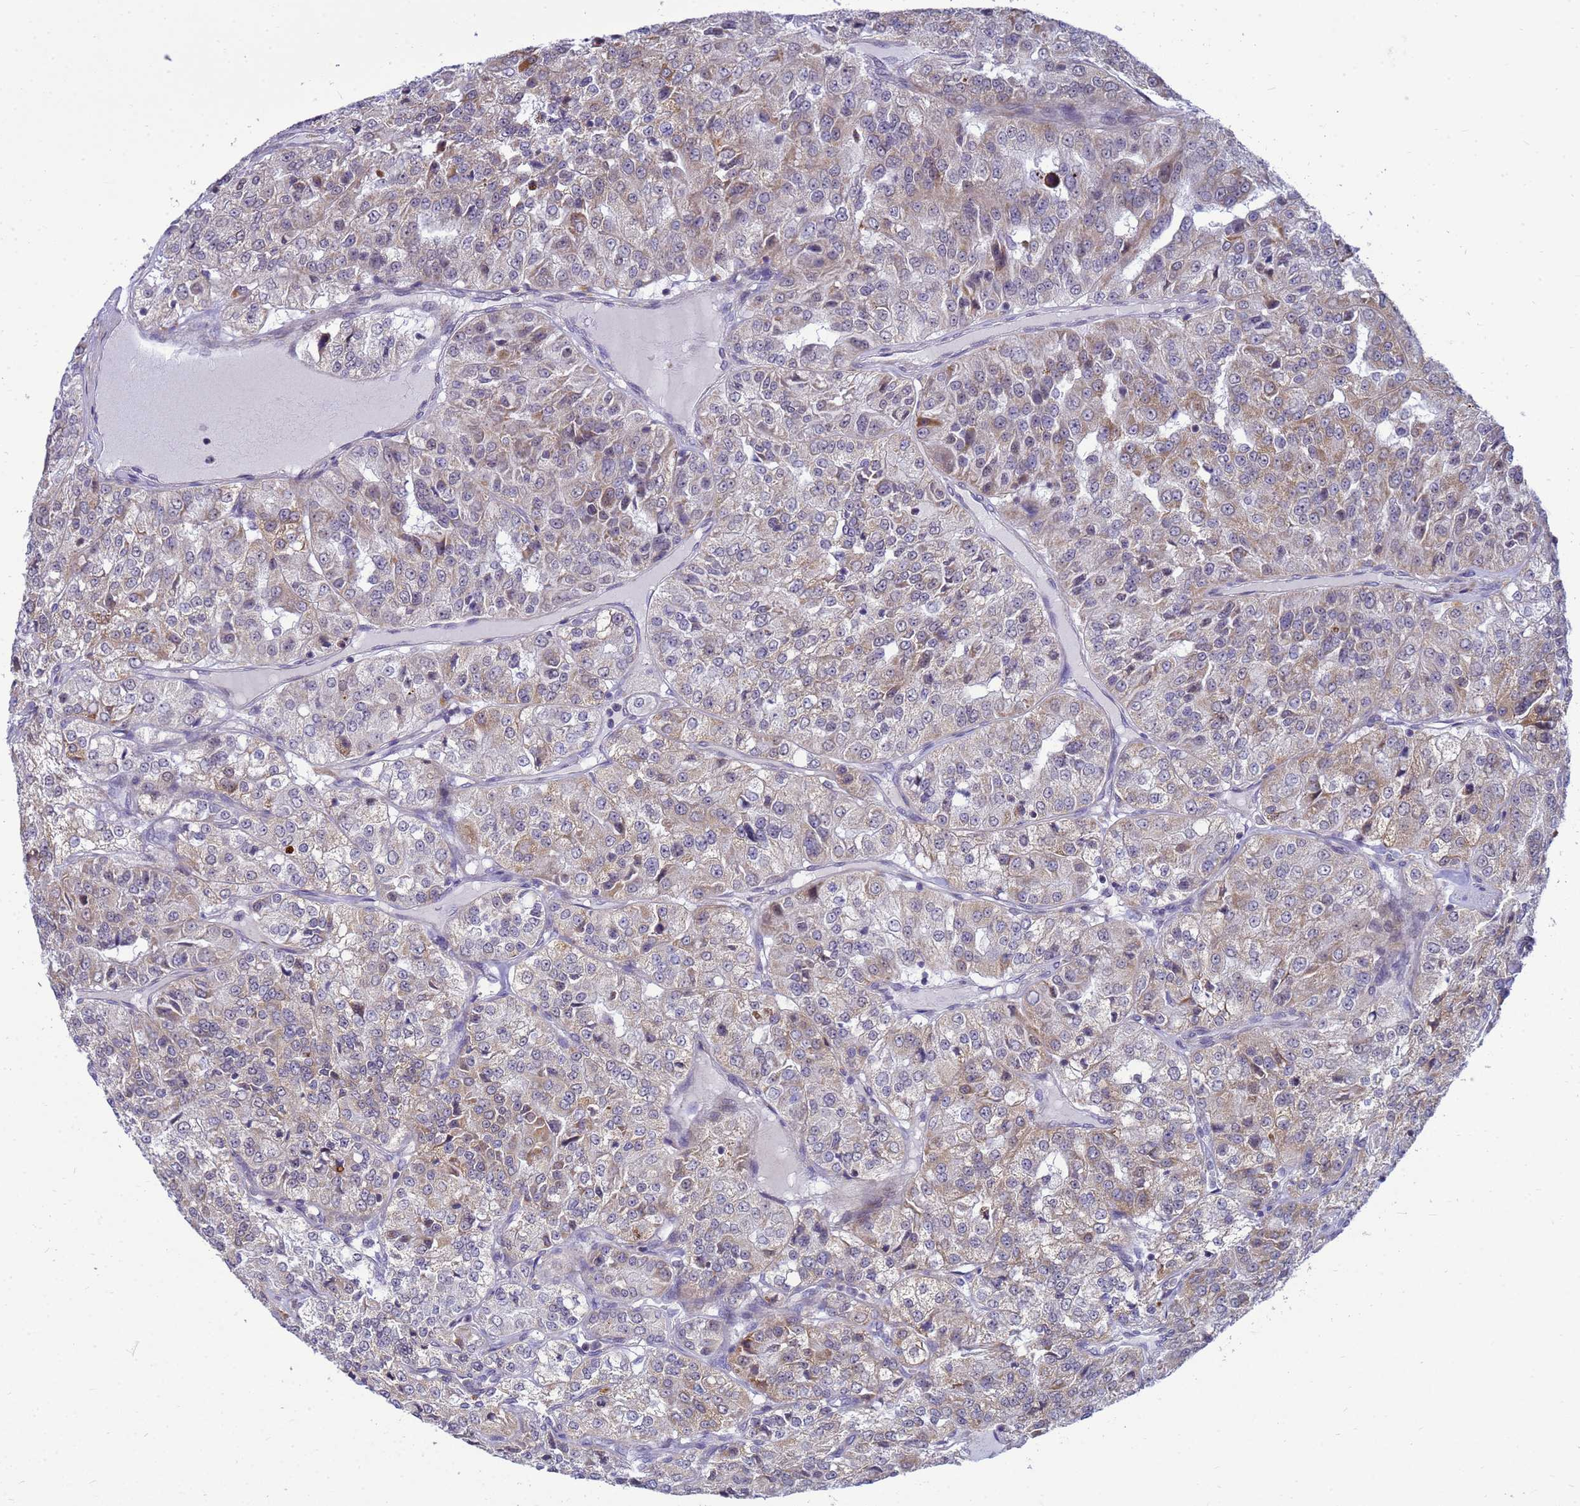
{"staining": {"intensity": "moderate", "quantity": "25%-75%", "location": "cytoplasmic/membranous"}, "tissue": "renal cancer", "cell_type": "Tumor cells", "image_type": "cancer", "snomed": [{"axis": "morphology", "description": "Adenocarcinoma, NOS"}, {"axis": "topography", "description": "Kidney"}], "caption": "This is a histology image of immunohistochemistry staining of renal adenocarcinoma, which shows moderate staining in the cytoplasmic/membranous of tumor cells.", "gene": "C12orf43", "patient": {"sex": "female", "age": 63}}